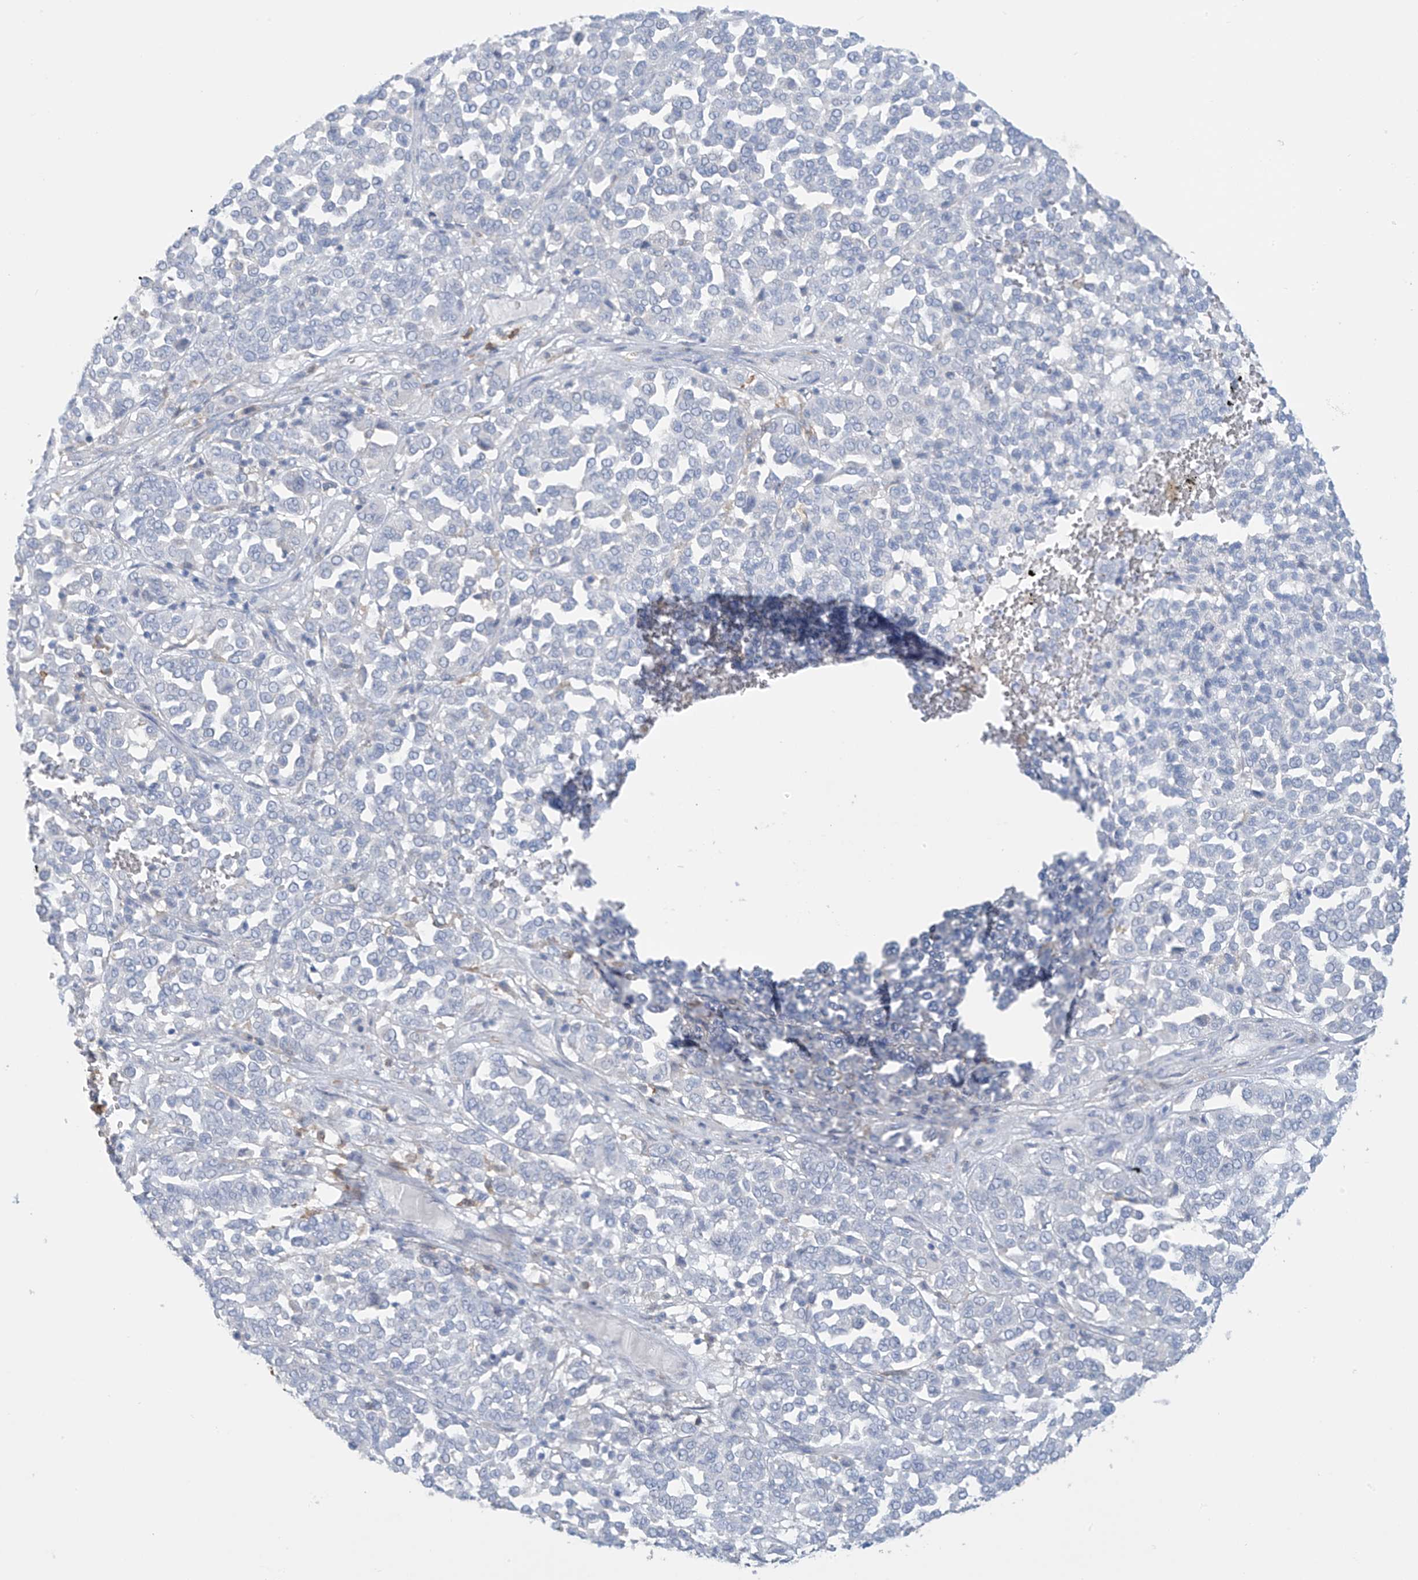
{"staining": {"intensity": "negative", "quantity": "none", "location": "none"}, "tissue": "melanoma", "cell_type": "Tumor cells", "image_type": "cancer", "snomed": [{"axis": "morphology", "description": "Malignant melanoma, Metastatic site"}, {"axis": "topography", "description": "Pancreas"}], "caption": "IHC image of neoplastic tissue: malignant melanoma (metastatic site) stained with DAB shows no significant protein positivity in tumor cells.", "gene": "TRMT2B", "patient": {"sex": "female", "age": 30}}